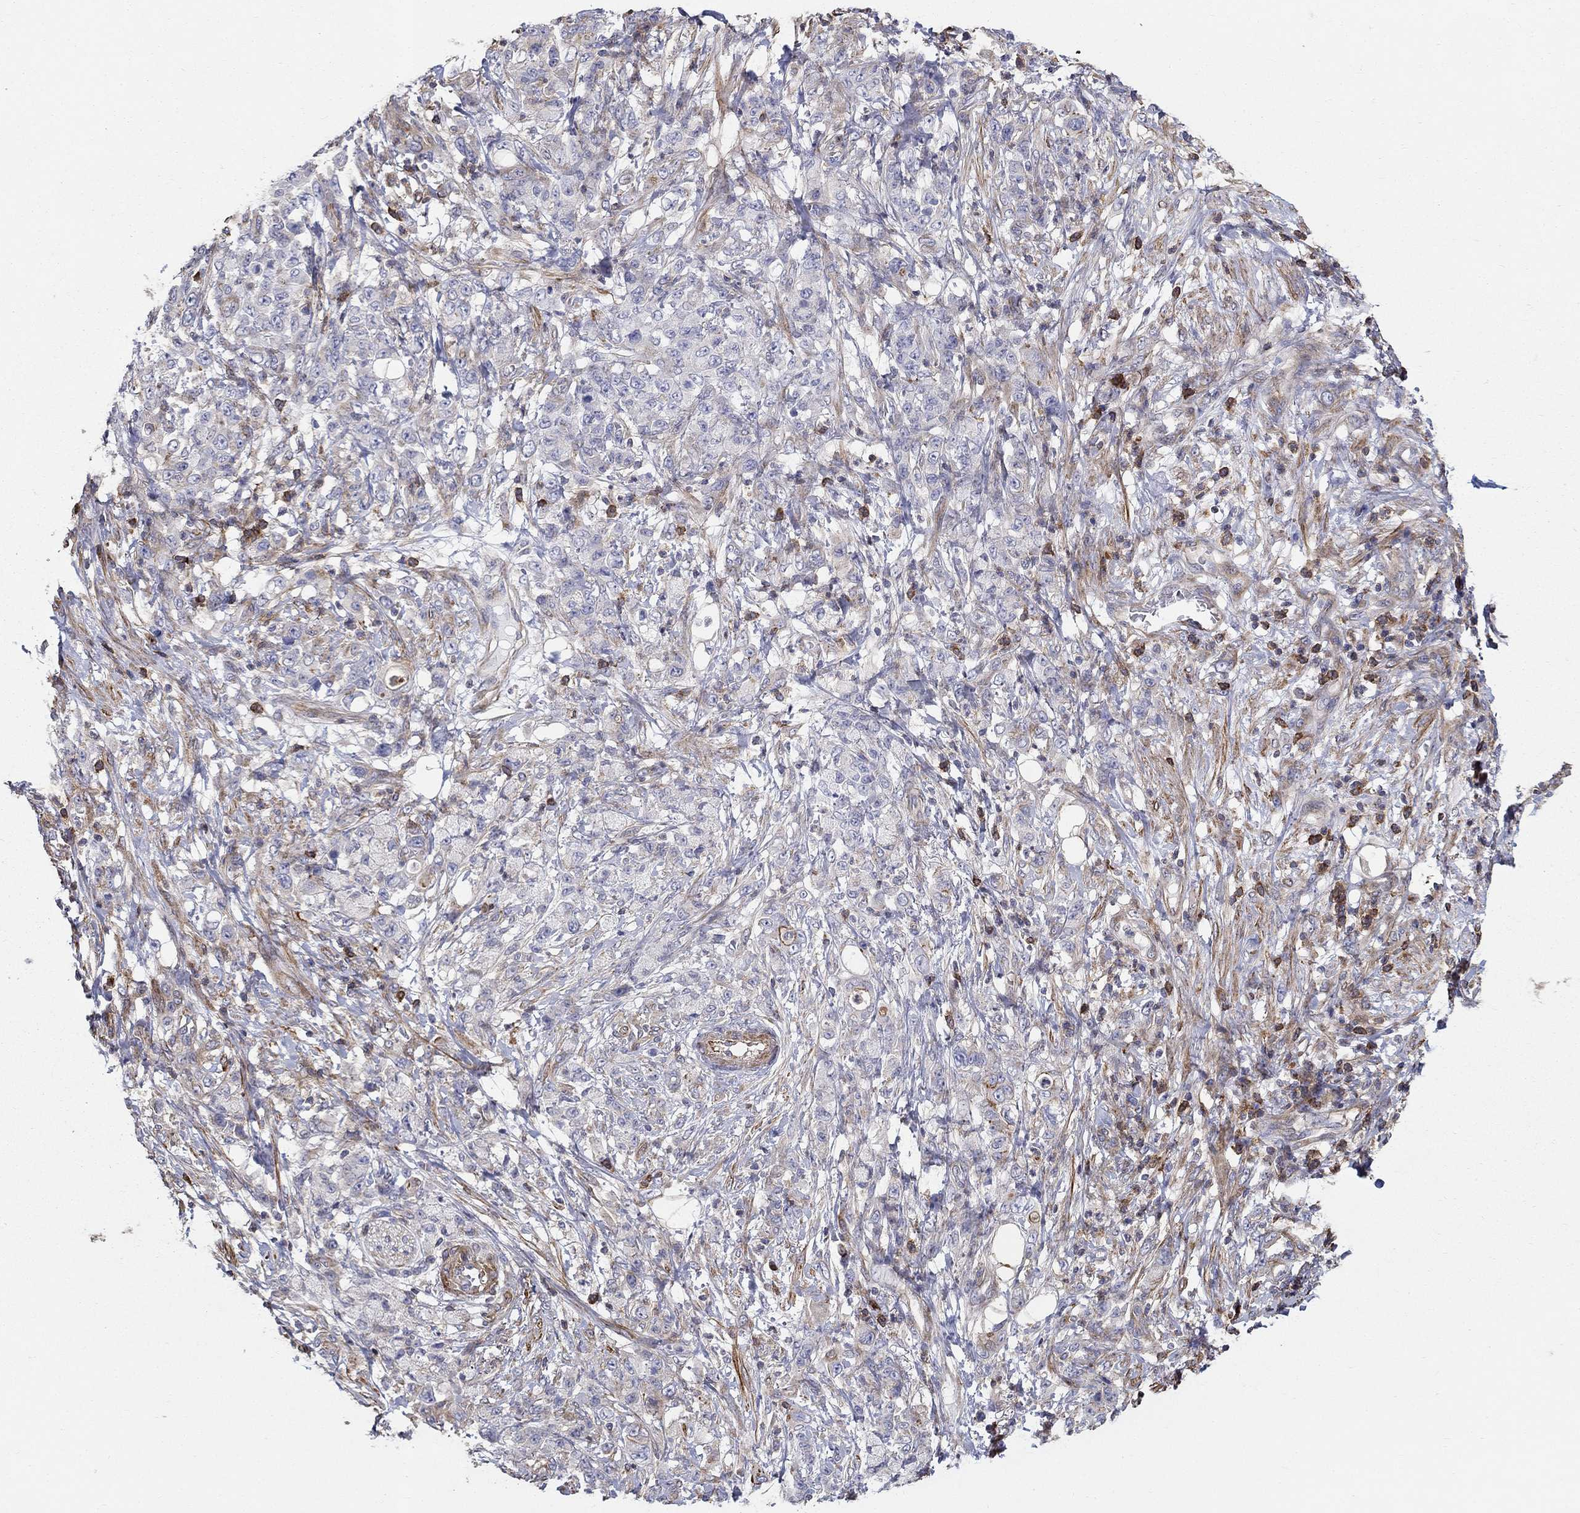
{"staining": {"intensity": "weak", "quantity": "25%-75%", "location": "cytoplasmic/membranous"}, "tissue": "stomach cancer", "cell_type": "Tumor cells", "image_type": "cancer", "snomed": [{"axis": "morphology", "description": "Adenocarcinoma, NOS"}, {"axis": "topography", "description": "Stomach"}], "caption": "Protein staining exhibits weak cytoplasmic/membranous staining in about 25%-75% of tumor cells in stomach cancer (adenocarcinoma).", "gene": "NPHP1", "patient": {"sex": "female", "age": 79}}